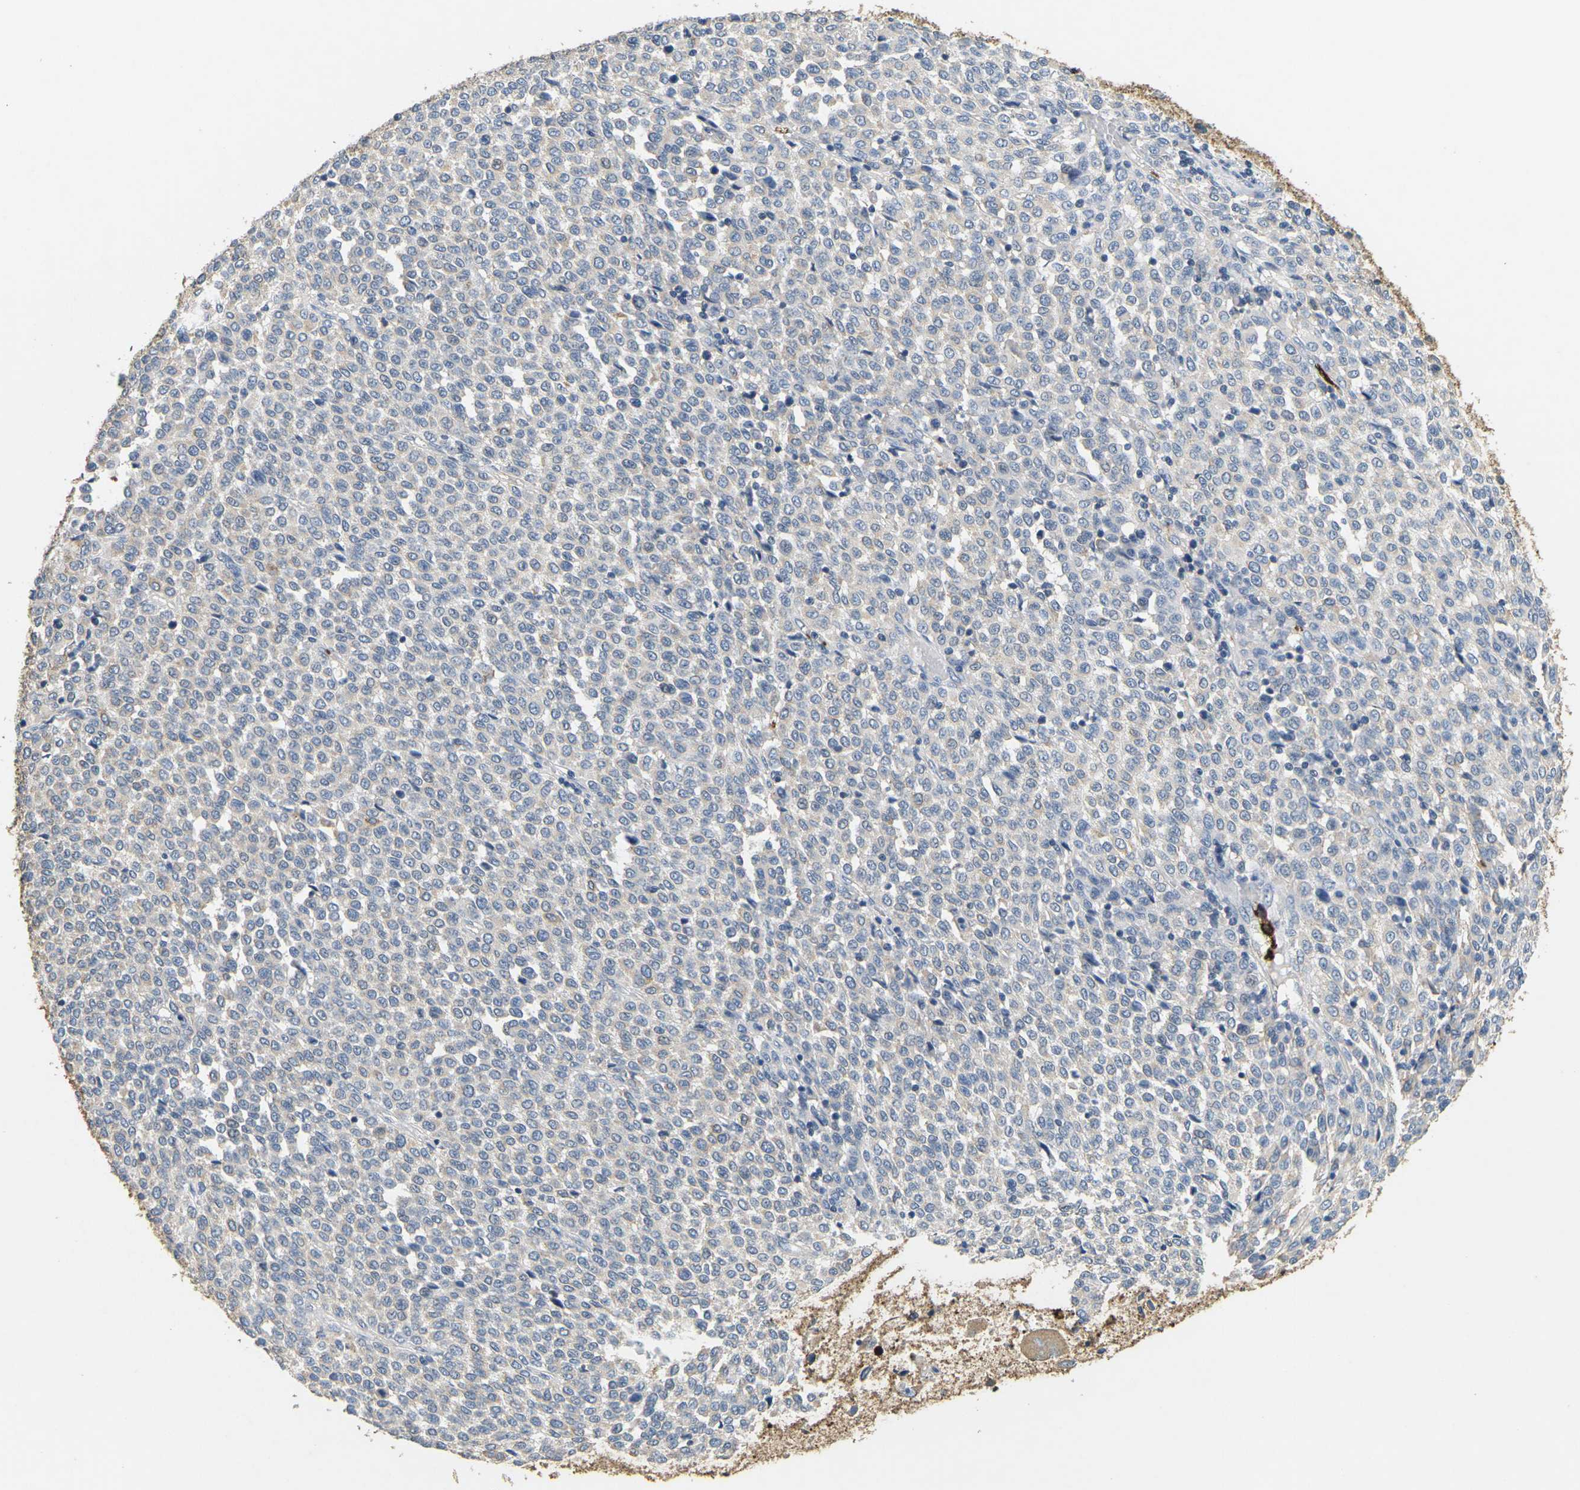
{"staining": {"intensity": "negative", "quantity": "none", "location": "none"}, "tissue": "melanoma", "cell_type": "Tumor cells", "image_type": "cancer", "snomed": [{"axis": "morphology", "description": "Malignant melanoma, Metastatic site"}, {"axis": "topography", "description": "Pancreas"}], "caption": "An IHC micrograph of melanoma is shown. There is no staining in tumor cells of melanoma.", "gene": "ADM", "patient": {"sex": "female", "age": 30}}